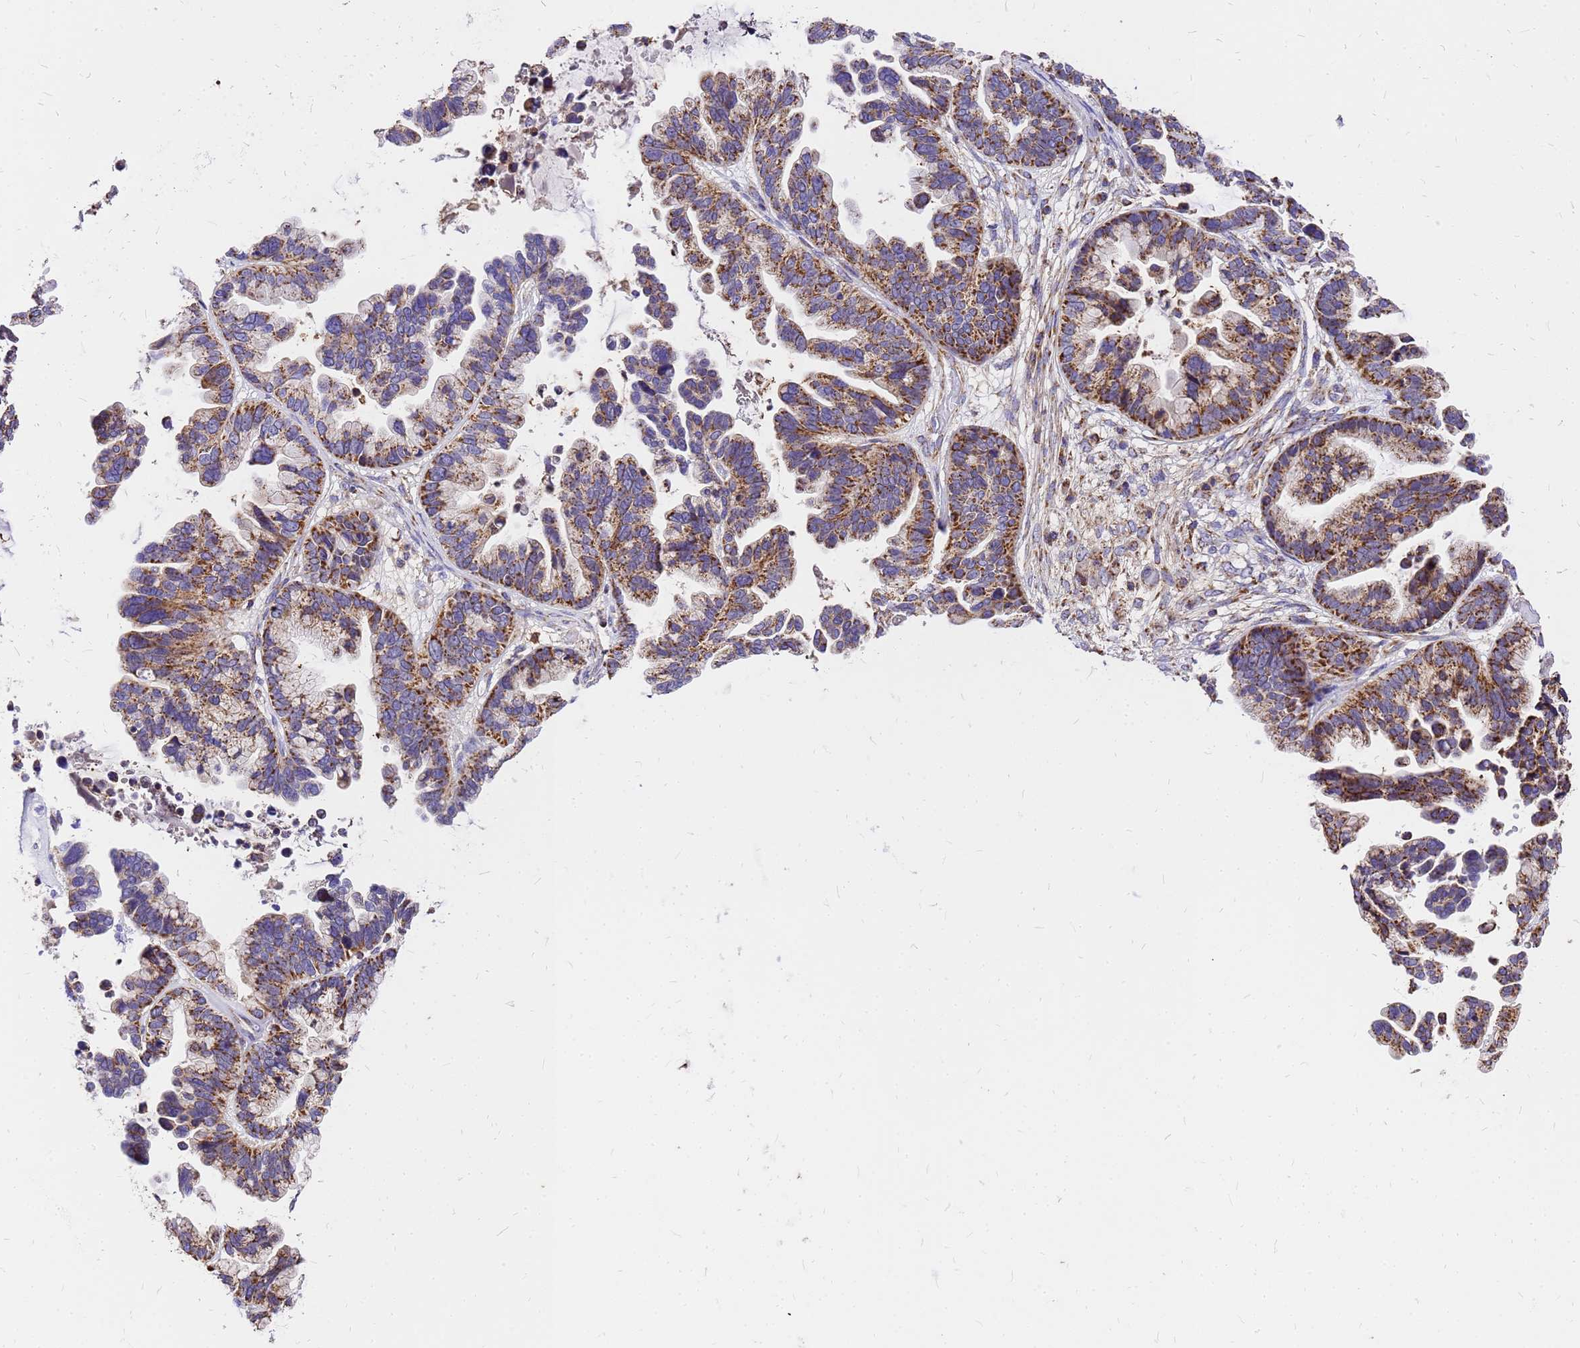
{"staining": {"intensity": "strong", "quantity": ">75%", "location": "cytoplasmic/membranous"}, "tissue": "ovarian cancer", "cell_type": "Tumor cells", "image_type": "cancer", "snomed": [{"axis": "morphology", "description": "Cystadenocarcinoma, serous, NOS"}, {"axis": "topography", "description": "Ovary"}], "caption": "Ovarian cancer stained with a protein marker displays strong staining in tumor cells.", "gene": "MRPS26", "patient": {"sex": "female", "age": 56}}